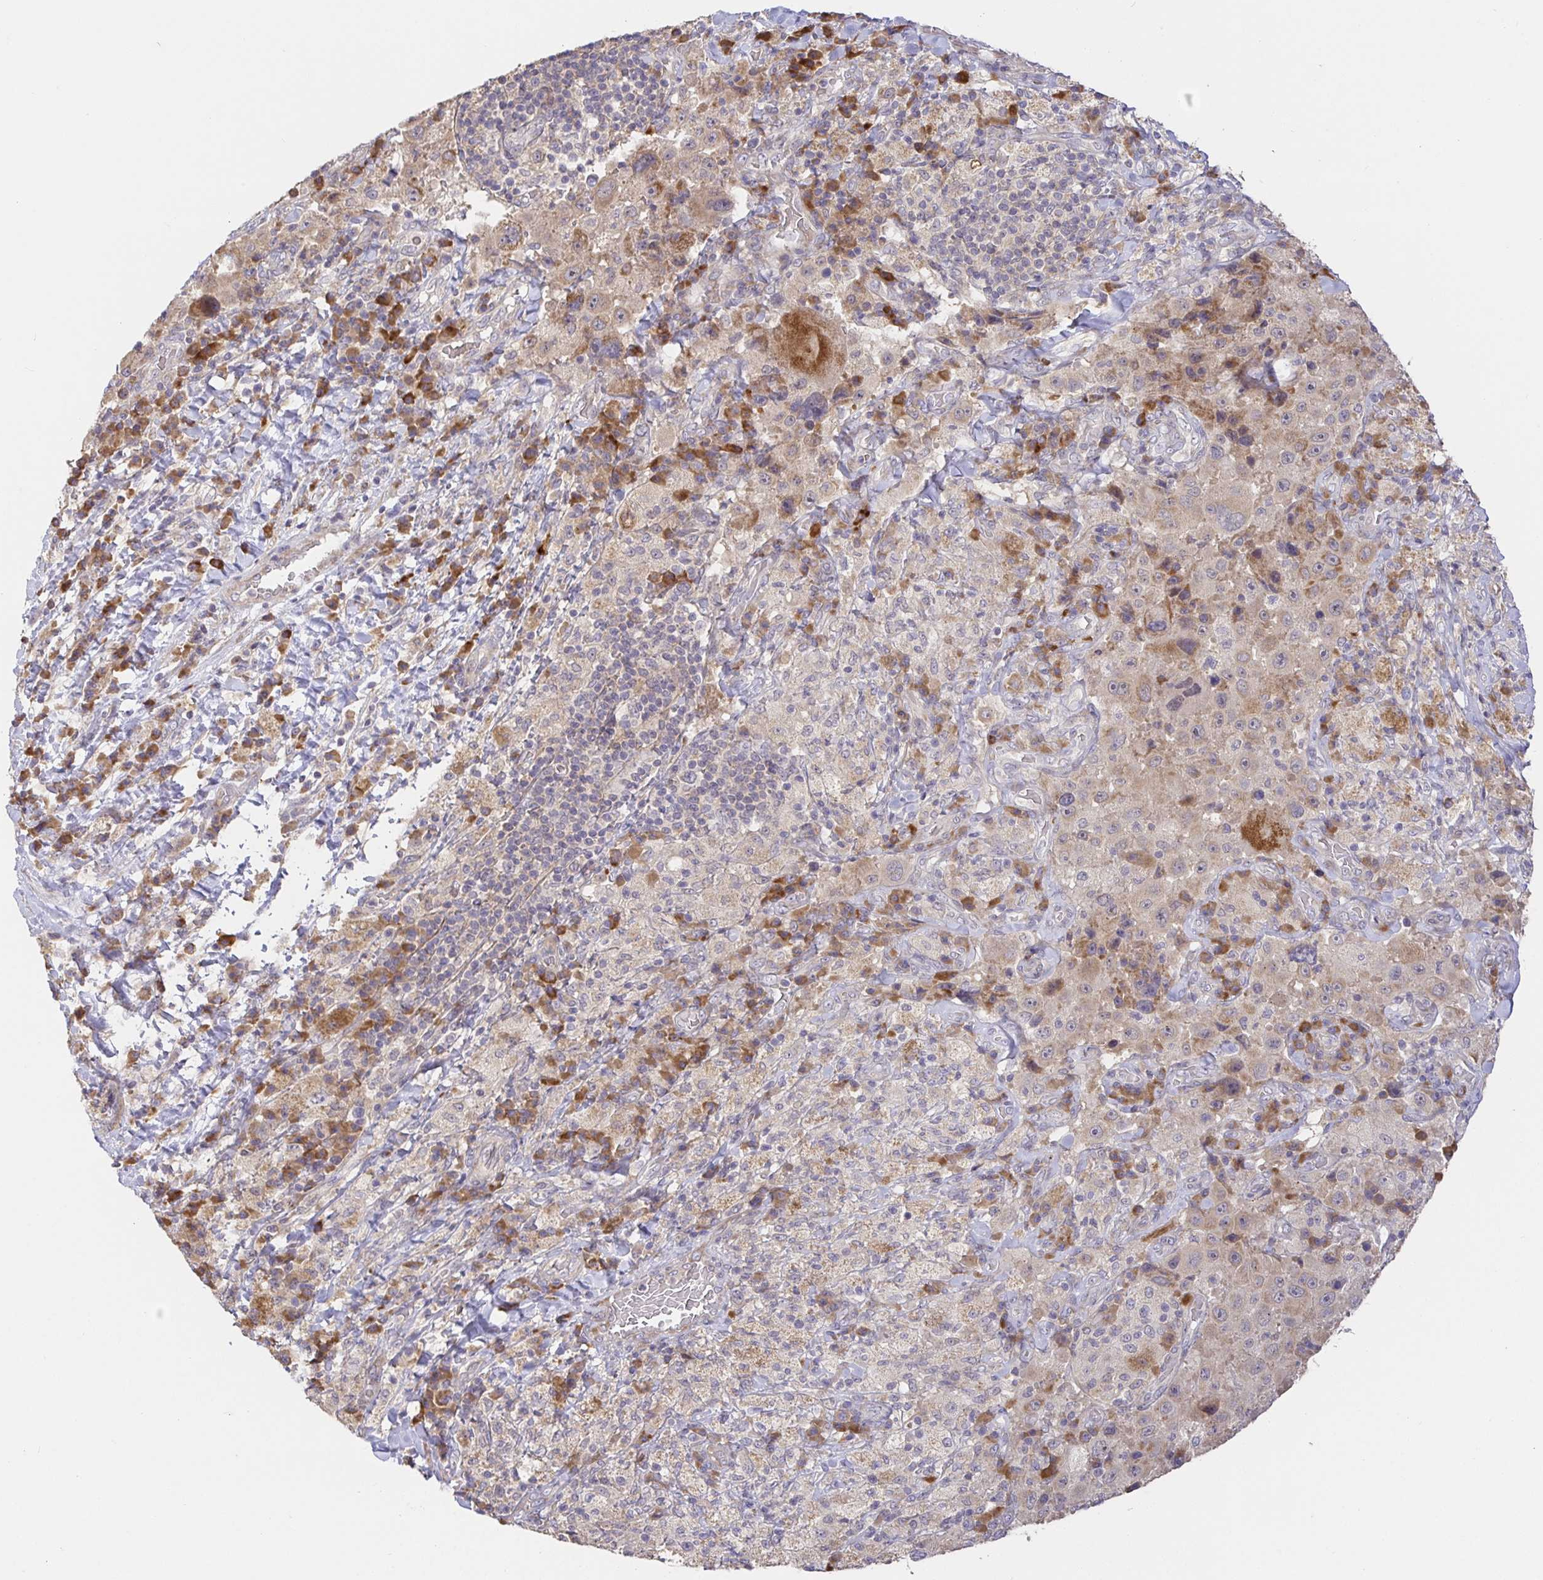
{"staining": {"intensity": "weak", "quantity": "25%-75%", "location": "cytoplasmic/membranous"}, "tissue": "melanoma", "cell_type": "Tumor cells", "image_type": "cancer", "snomed": [{"axis": "morphology", "description": "Malignant melanoma, Metastatic site"}, {"axis": "topography", "description": "Lymph node"}], "caption": "Immunohistochemical staining of human malignant melanoma (metastatic site) reveals low levels of weak cytoplasmic/membranous protein expression in about 25%-75% of tumor cells.", "gene": "ZDHHC11", "patient": {"sex": "male", "age": 62}}